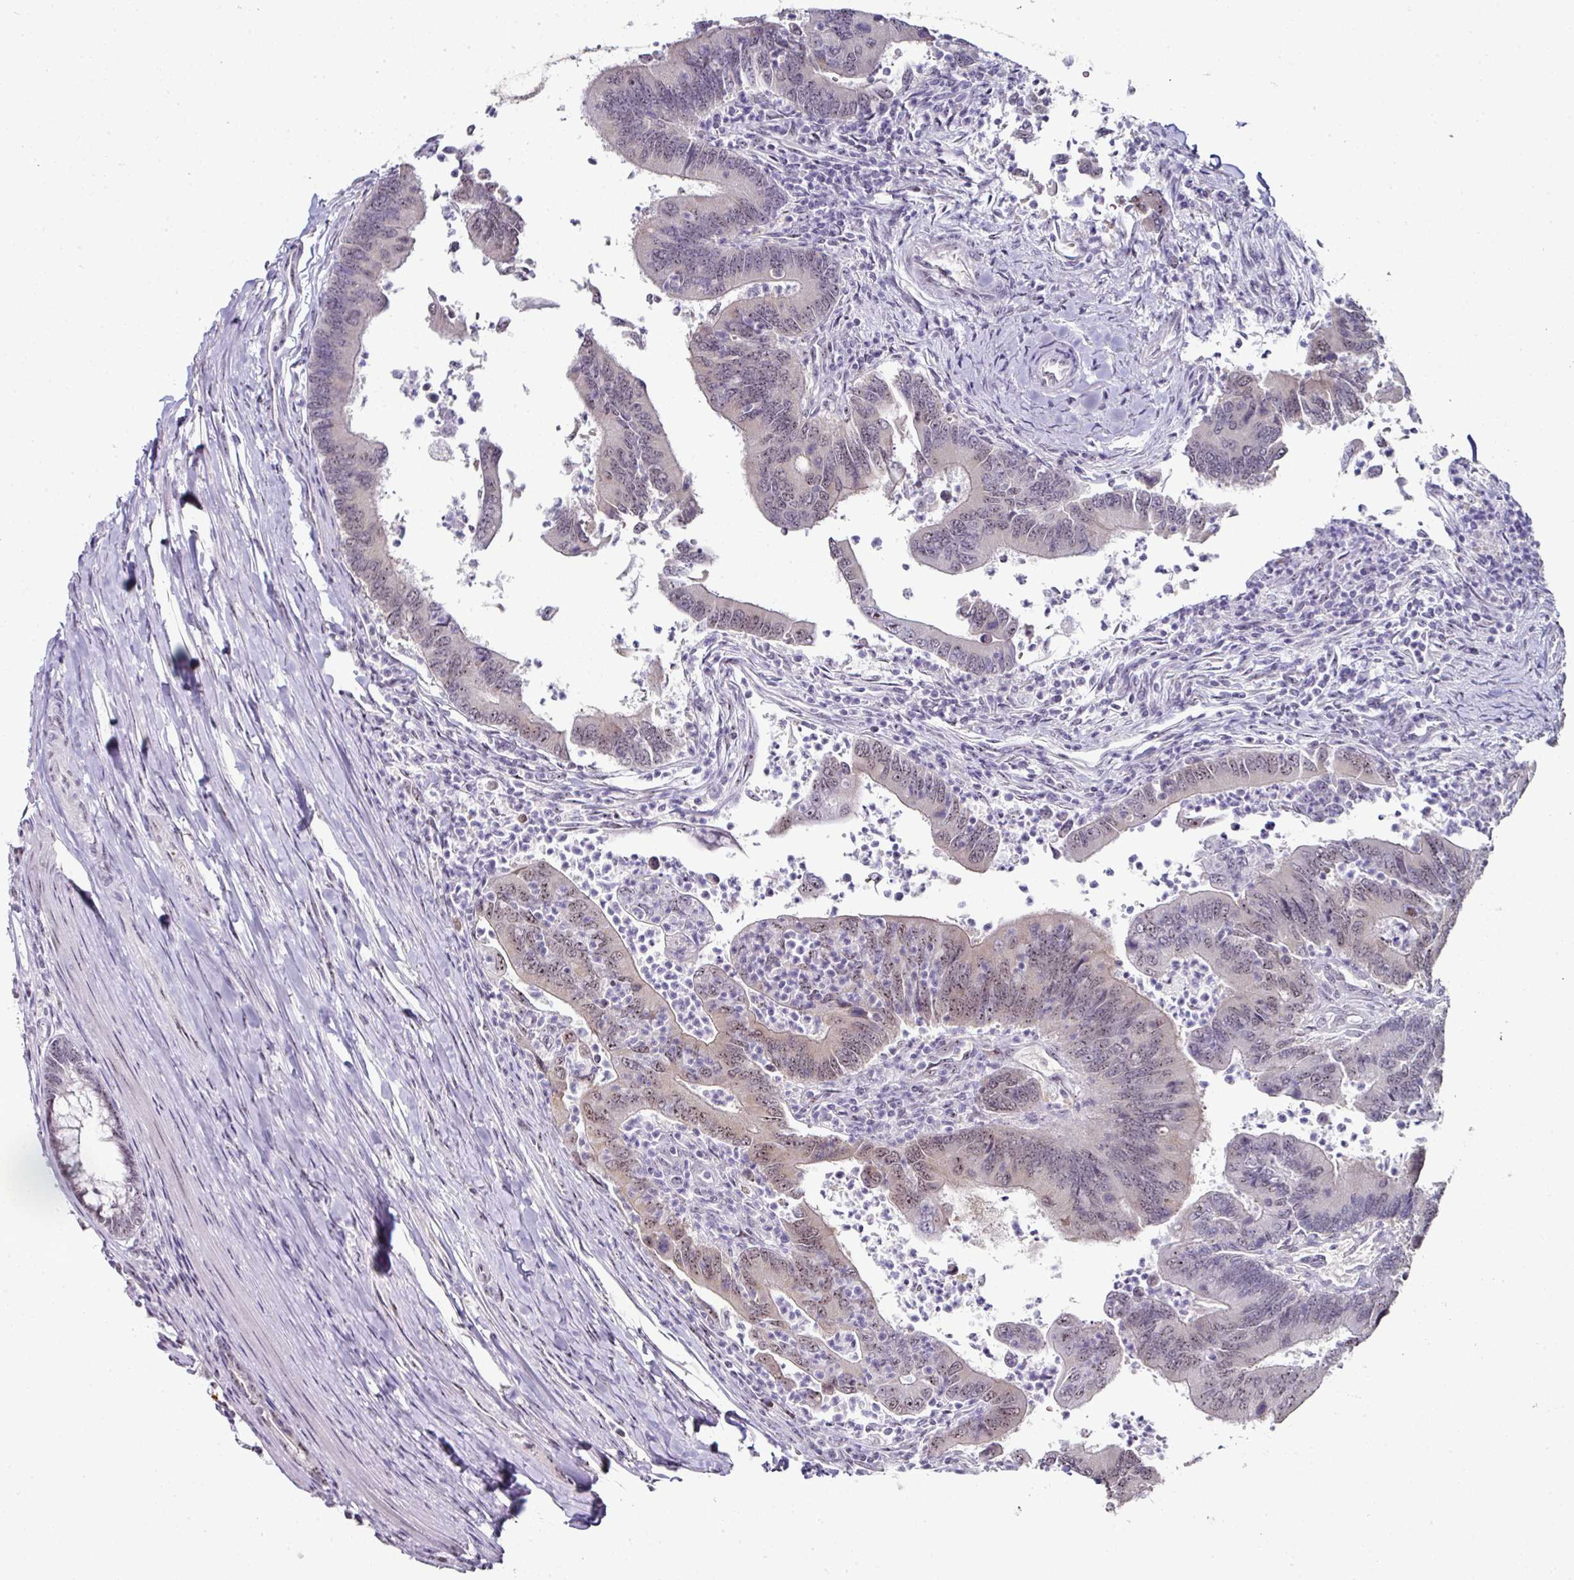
{"staining": {"intensity": "moderate", "quantity": "<25%", "location": "nuclear"}, "tissue": "colorectal cancer", "cell_type": "Tumor cells", "image_type": "cancer", "snomed": [{"axis": "morphology", "description": "Adenocarcinoma, NOS"}, {"axis": "topography", "description": "Colon"}], "caption": "A photomicrograph of colorectal cancer stained for a protein displays moderate nuclear brown staining in tumor cells. The staining was performed using DAB, with brown indicating positive protein expression. Nuclei are stained blue with hematoxylin.", "gene": "NACC2", "patient": {"sex": "female", "age": 67}}